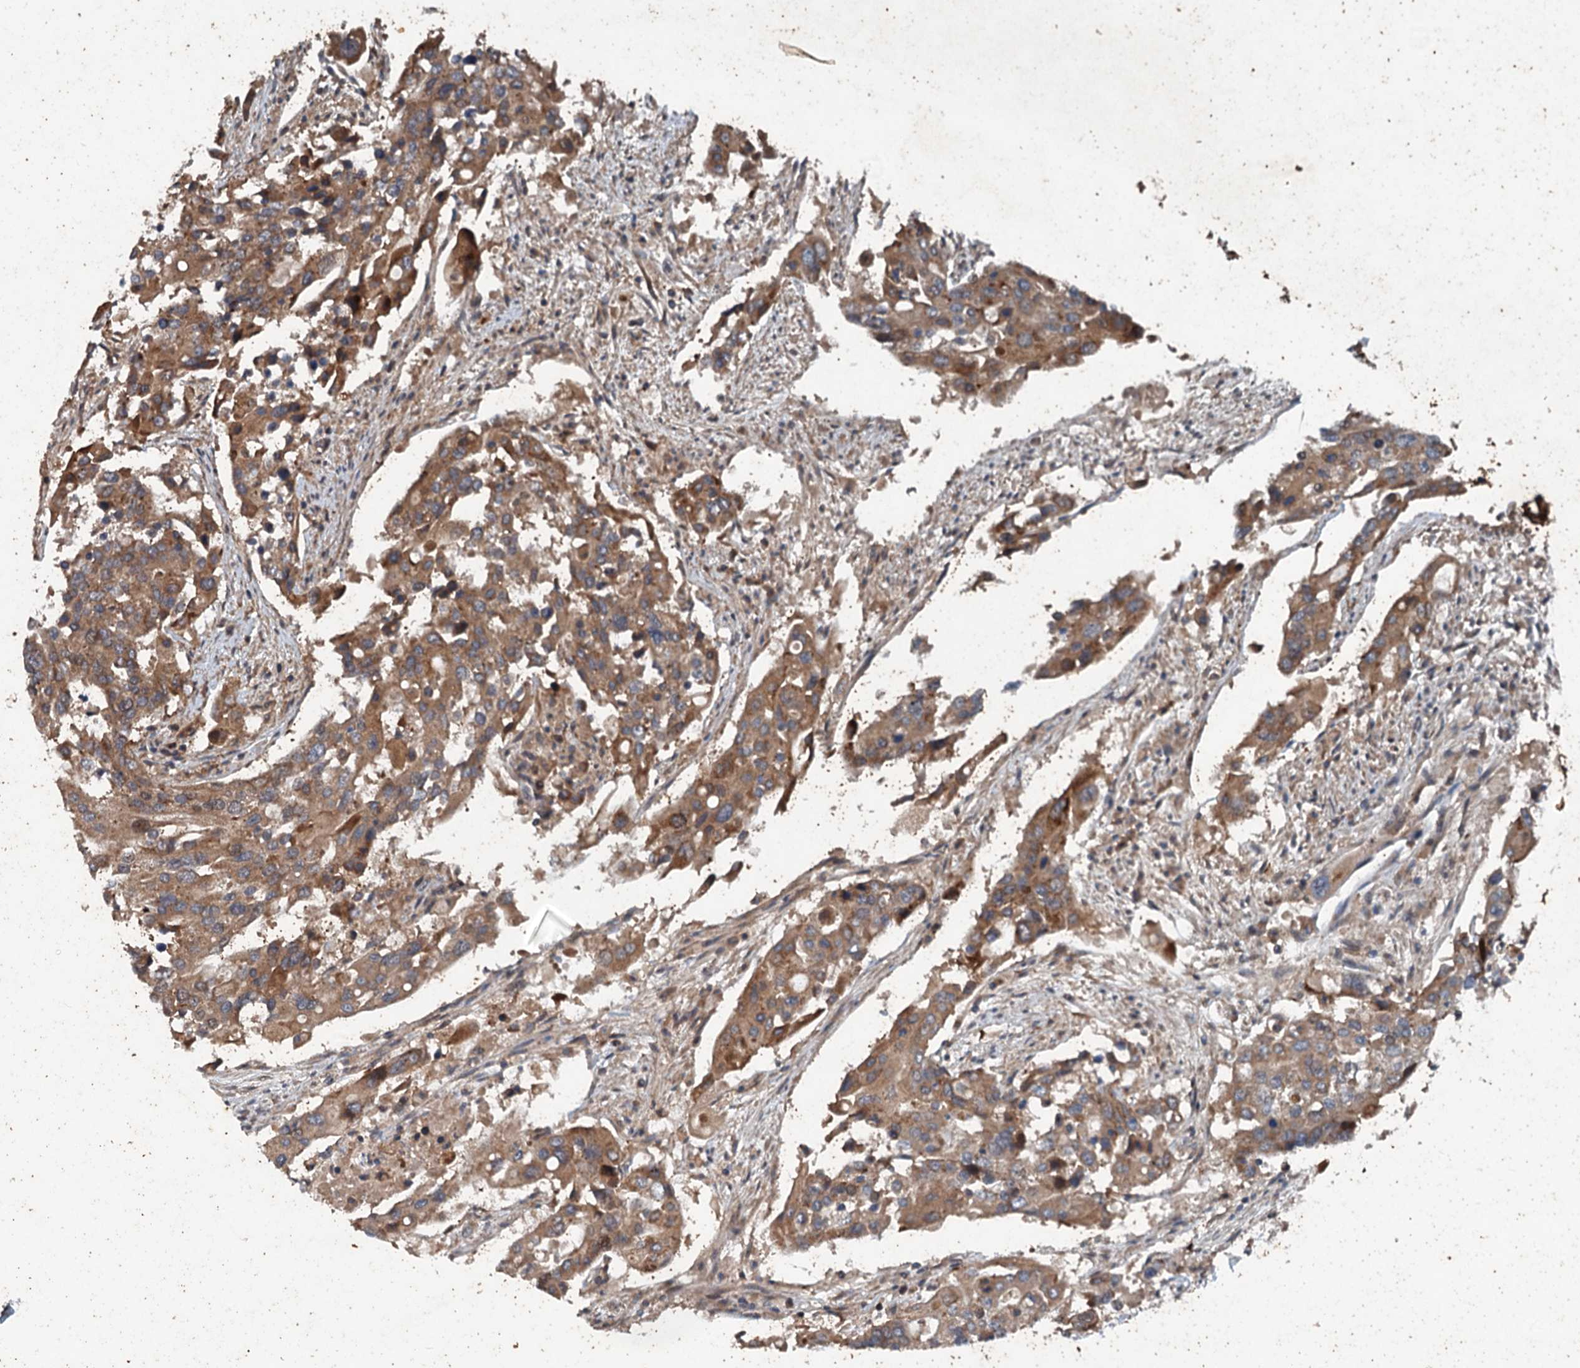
{"staining": {"intensity": "moderate", "quantity": ">75%", "location": "cytoplasmic/membranous"}, "tissue": "colorectal cancer", "cell_type": "Tumor cells", "image_type": "cancer", "snomed": [{"axis": "morphology", "description": "Adenocarcinoma, NOS"}, {"axis": "topography", "description": "Colon"}], "caption": "Tumor cells display moderate cytoplasmic/membranous positivity in approximately >75% of cells in colorectal cancer (adenocarcinoma).", "gene": "TEDC1", "patient": {"sex": "male", "age": 77}}